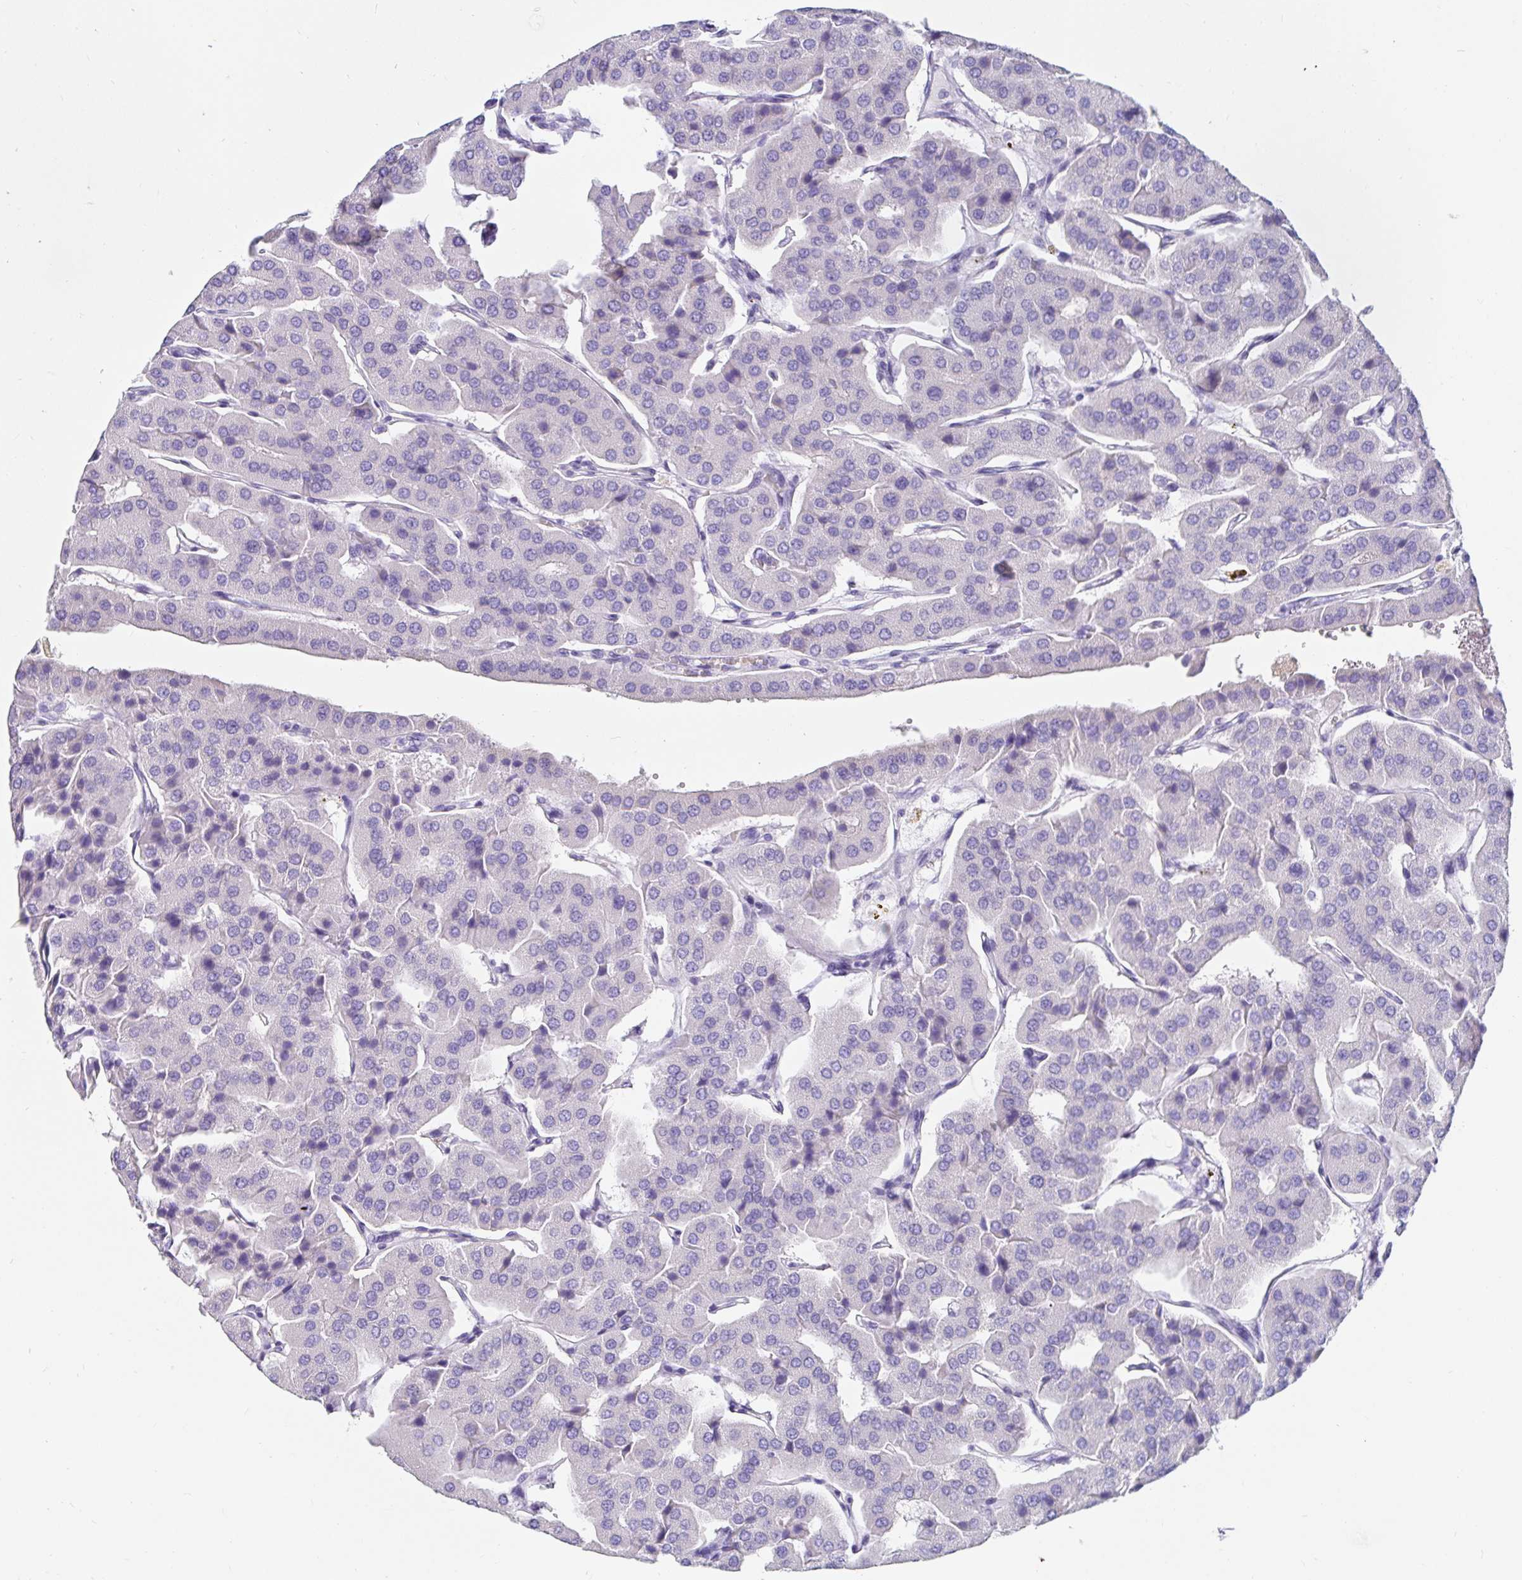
{"staining": {"intensity": "negative", "quantity": "none", "location": "none"}, "tissue": "parathyroid gland", "cell_type": "Glandular cells", "image_type": "normal", "snomed": [{"axis": "morphology", "description": "Normal tissue, NOS"}, {"axis": "morphology", "description": "Adenoma, NOS"}, {"axis": "topography", "description": "Parathyroid gland"}], "caption": "A high-resolution photomicrograph shows immunohistochemistry staining of unremarkable parathyroid gland, which exhibits no significant positivity in glandular cells. (Stains: DAB immunohistochemistry (IHC) with hematoxylin counter stain, Microscopy: brightfield microscopy at high magnification).", "gene": "ZPBP2", "patient": {"sex": "female", "age": 86}}